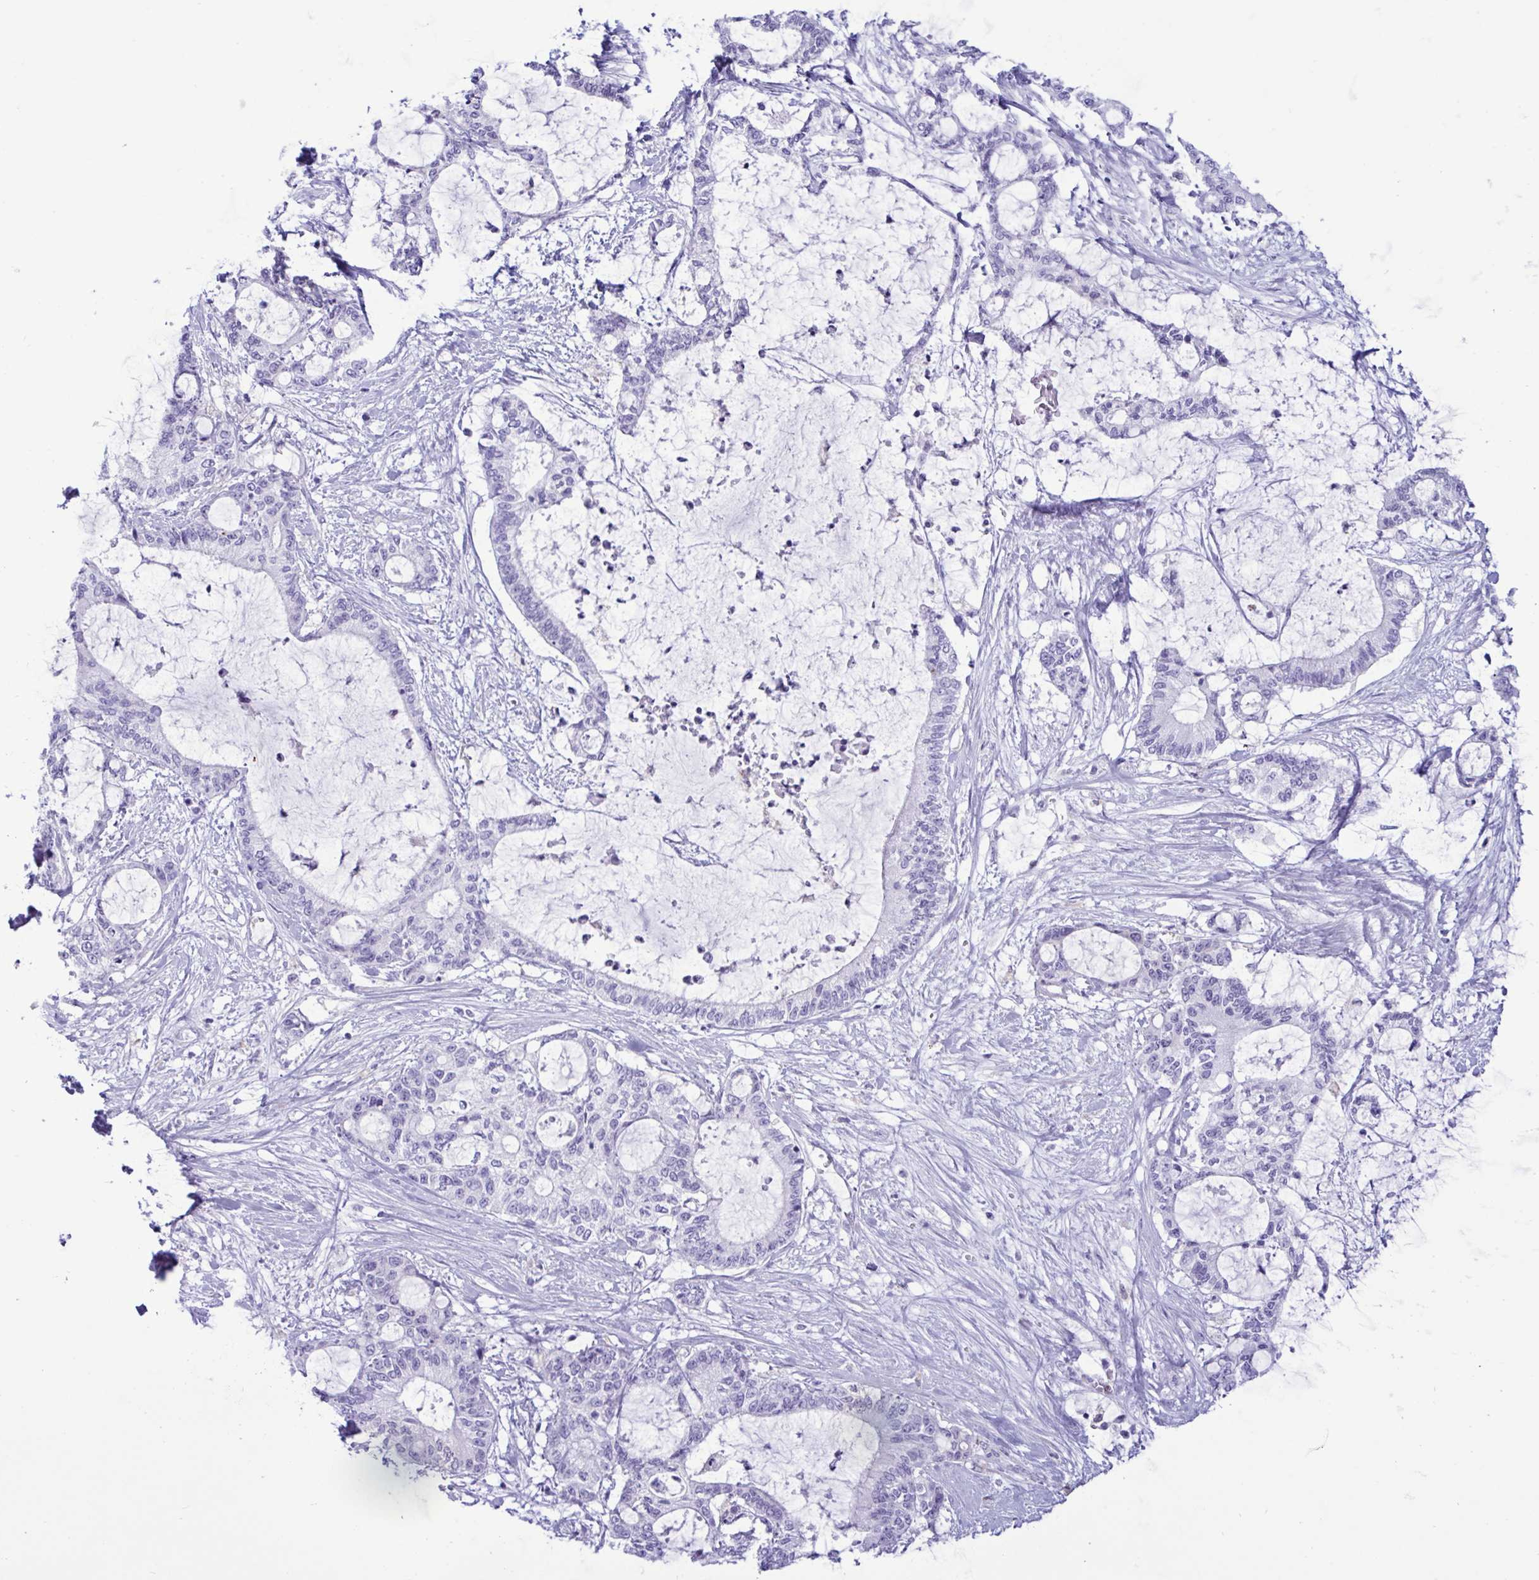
{"staining": {"intensity": "negative", "quantity": "none", "location": "none"}, "tissue": "liver cancer", "cell_type": "Tumor cells", "image_type": "cancer", "snomed": [{"axis": "morphology", "description": "Normal tissue, NOS"}, {"axis": "morphology", "description": "Cholangiocarcinoma"}, {"axis": "topography", "description": "Liver"}, {"axis": "topography", "description": "Peripheral nerve tissue"}], "caption": "Immunohistochemistry (IHC) histopathology image of neoplastic tissue: cholangiocarcinoma (liver) stained with DAB (3,3'-diaminobenzidine) demonstrates no significant protein expression in tumor cells. (IHC, brightfield microscopy, high magnification).", "gene": "SREBF1", "patient": {"sex": "female", "age": 73}}